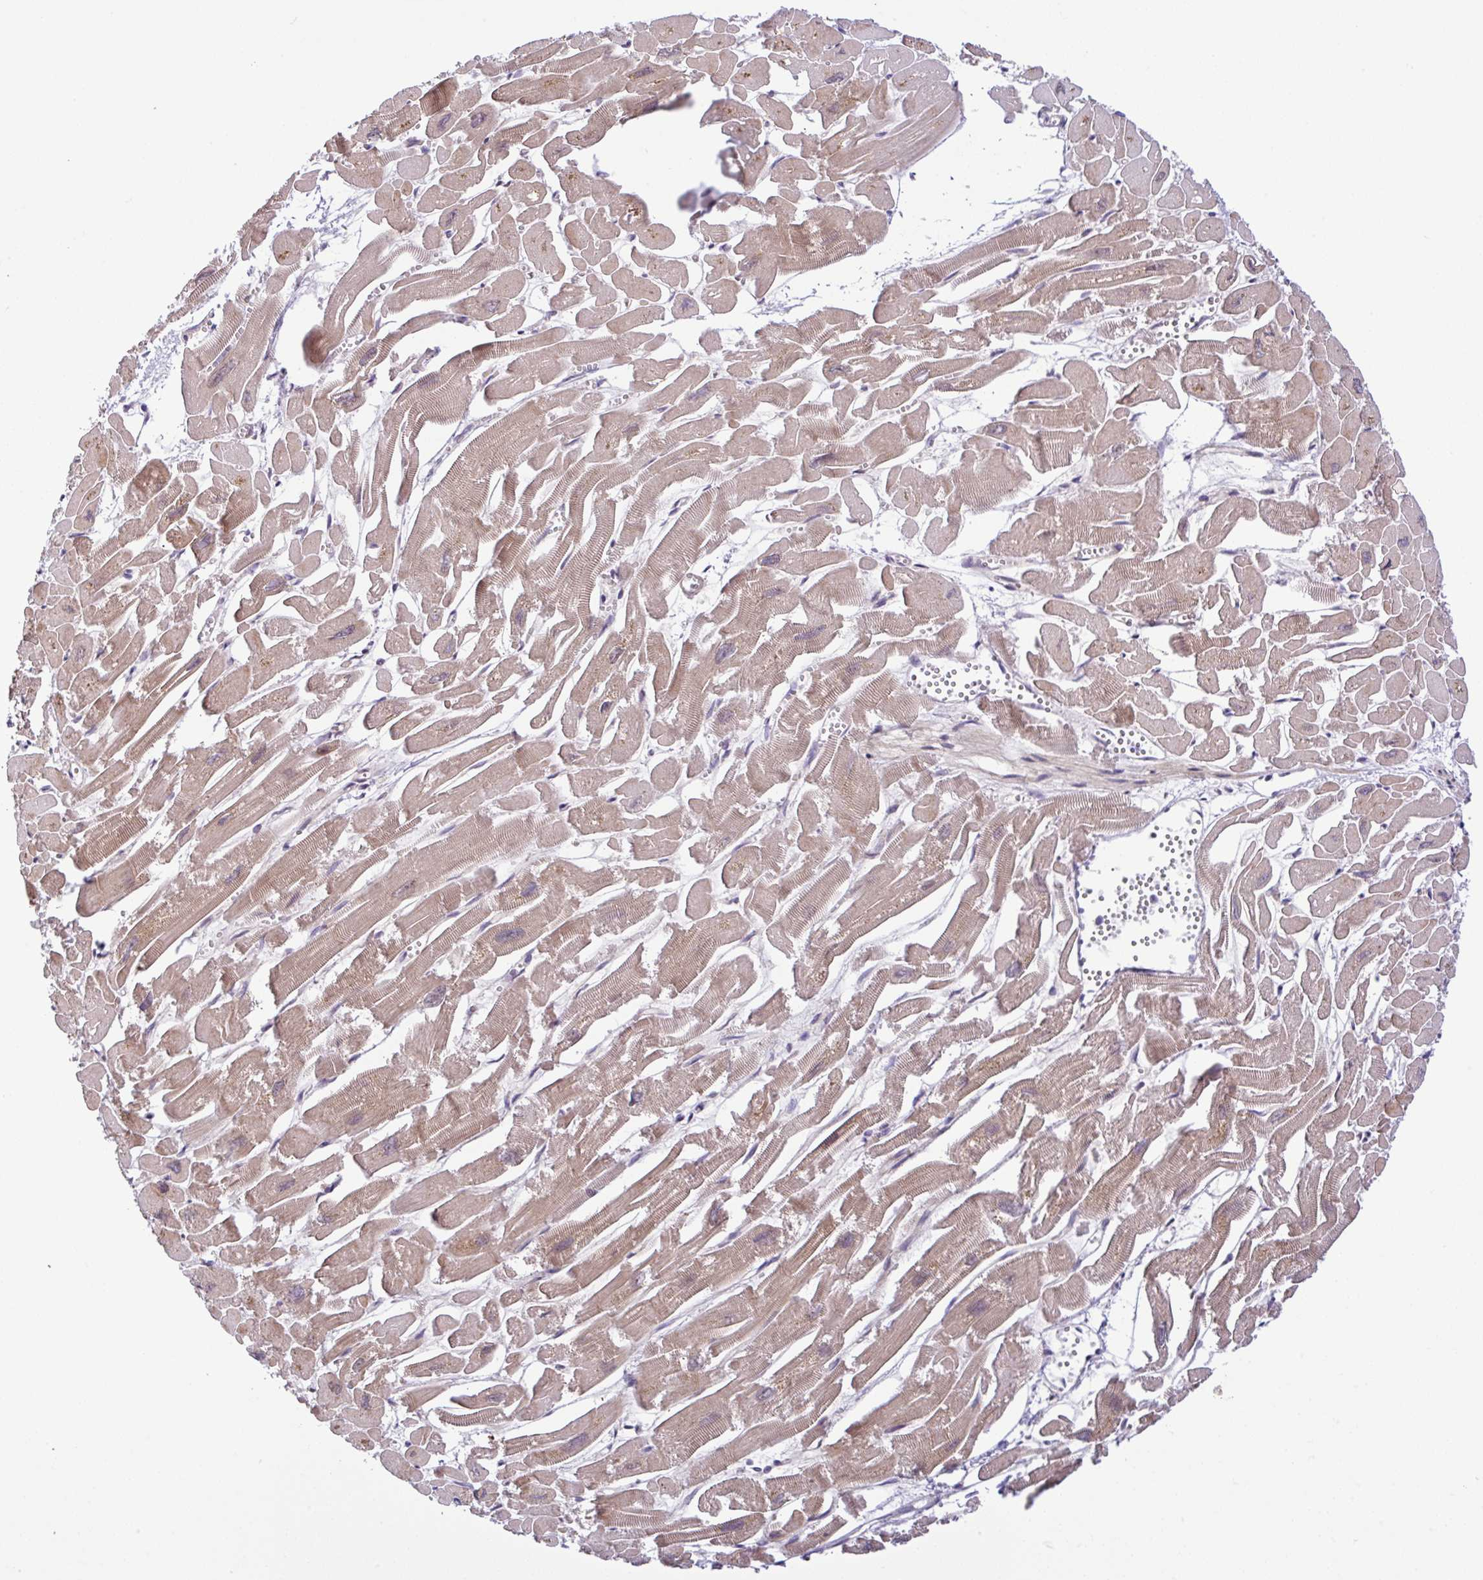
{"staining": {"intensity": "moderate", "quantity": ">75%", "location": "cytoplasmic/membranous"}, "tissue": "heart muscle", "cell_type": "Cardiomyocytes", "image_type": "normal", "snomed": [{"axis": "morphology", "description": "Normal tissue, NOS"}, {"axis": "topography", "description": "Heart"}], "caption": "Immunohistochemical staining of normal heart muscle exhibits medium levels of moderate cytoplasmic/membranous expression in about >75% of cardiomyocytes.", "gene": "UBE4A", "patient": {"sex": "male", "age": 54}}